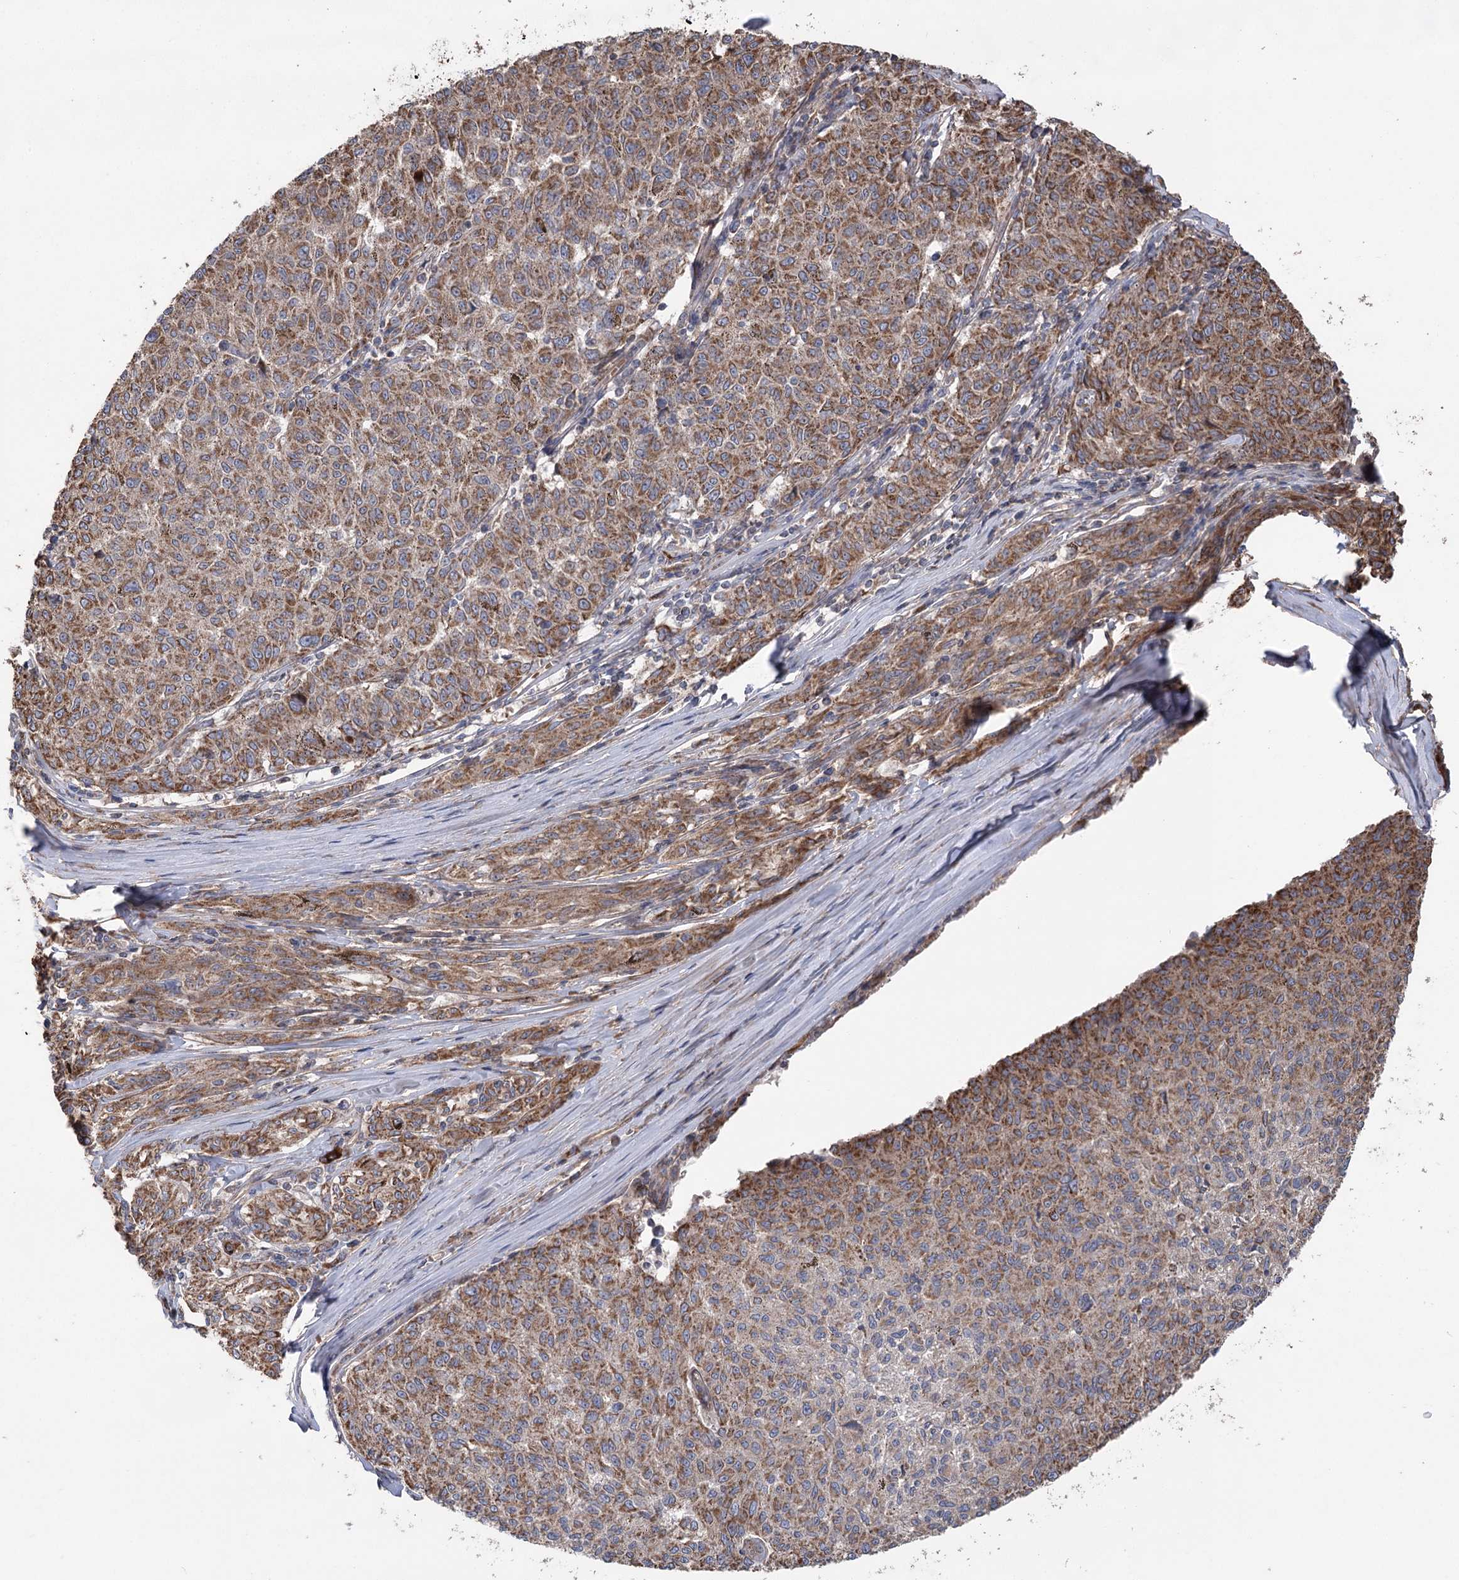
{"staining": {"intensity": "moderate", "quantity": ">75%", "location": "cytoplasmic/membranous"}, "tissue": "melanoma", "cell_type": "Tumor cells", "image_type": "cancer", "snomed": [{"axis": "morphology", "description": "Malignant melanoma, NOS"}, {"axis": "topography", "description": "Skin"}], "caption": "Melanoma stained with a protein marker shows moderate staining in tumor cells.", "gene": "RWDD4", "patient": {"sex": "female", "age": 72}}